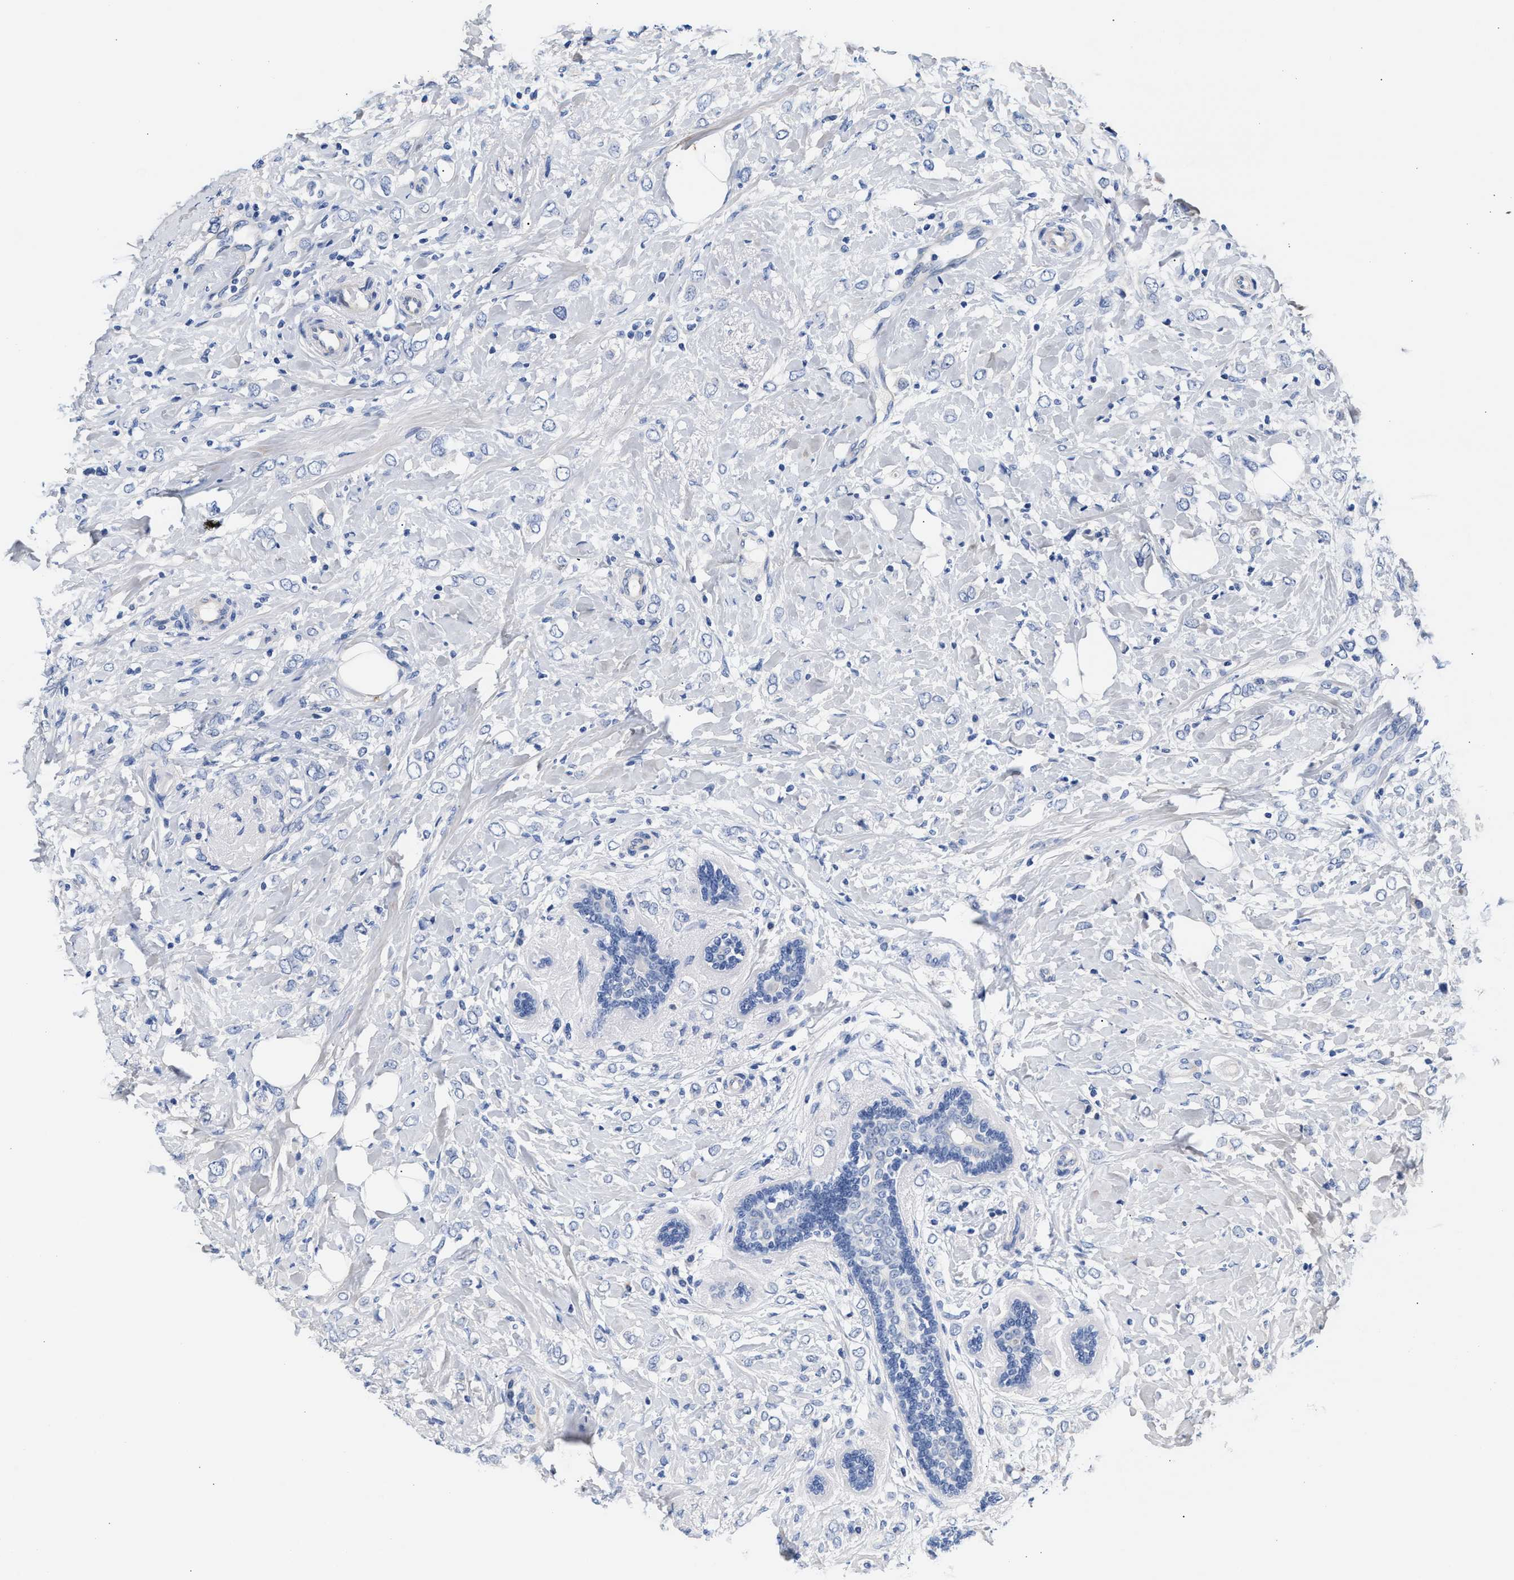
{"staining": {"intensity": "negative", "quantity": "none", "location": "none"}, "tissue": "breast cancer", "cell_type": "Tumor cells", "image_type": "cancer", "snomed": [{"axis": "morphology", "description": "Normal tissue, NOS"}, {"axis": "morphology", "description": "Lobular carcinoma"}, {"axis": "topography", "description": "Breast"}], "caption": "Tumor cells are negative for brown protein staining in breast cancer (lobular carcinoma). The staining was performed using DAB (3,3'-diaminobenzidine) to visualize the protein expression in brown, while the nuclei were stained in blue with hematoxylin (Magnification: 20x).", "gene": "ACTL7B", "patient": {"sex": "female", "age": 47}}